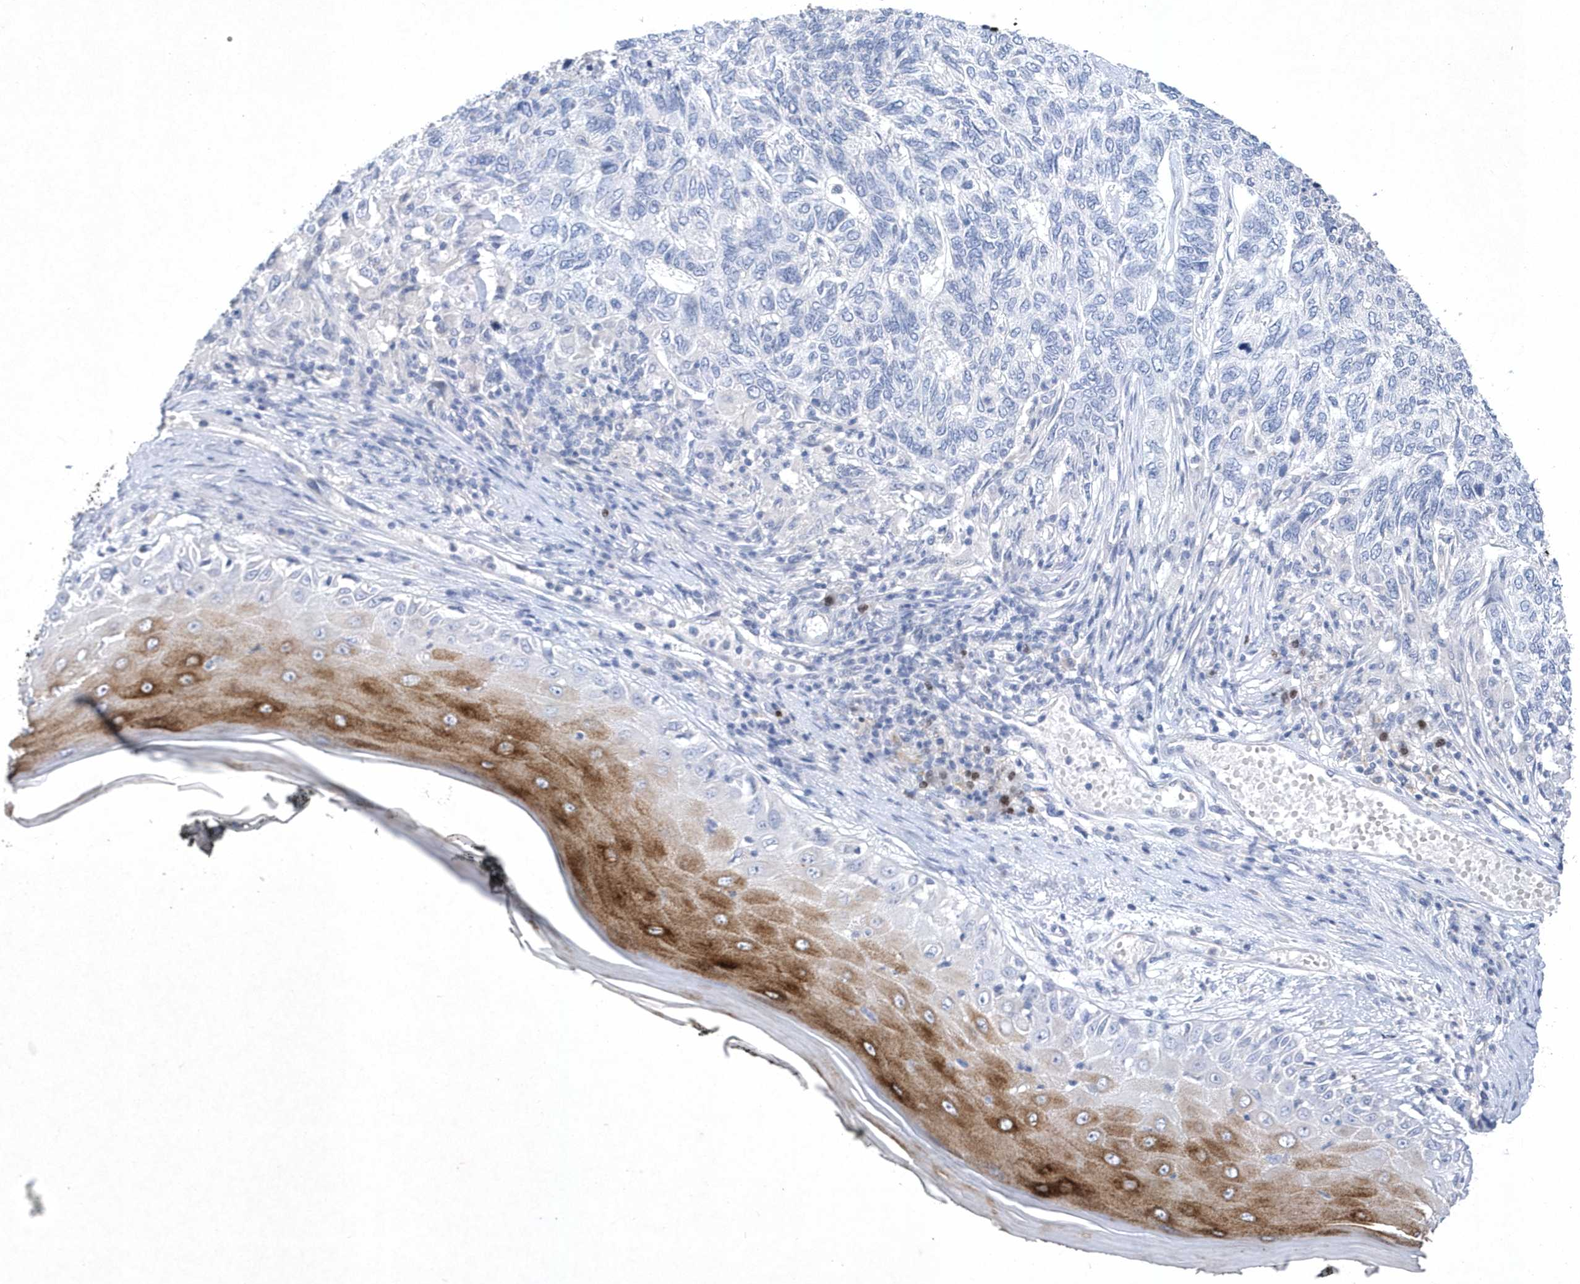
{"staining": {"intensity": "negative", "quantity": "none", "location": "none"}, "tissue": "skin cancer", "cell_type": "Tumor cells", "image_type": "cancer", "snomed": [{"axis": "morphology", "description": "Basal cell carcinoma"}, {"axis": "topography", "description": "Skin"}], "caption": "High magnification brightfield microscopy of basal cell carcinoma (skin) stained with DAB (3,3'-diaminobenzidine) (brown) and counterstained with hematoxylin (blue): tumor cells show no significant positivity. Nuclei are stained in blue.", "gene": "BHLHA15", "patient": {"sex": "female", "age": 65}}